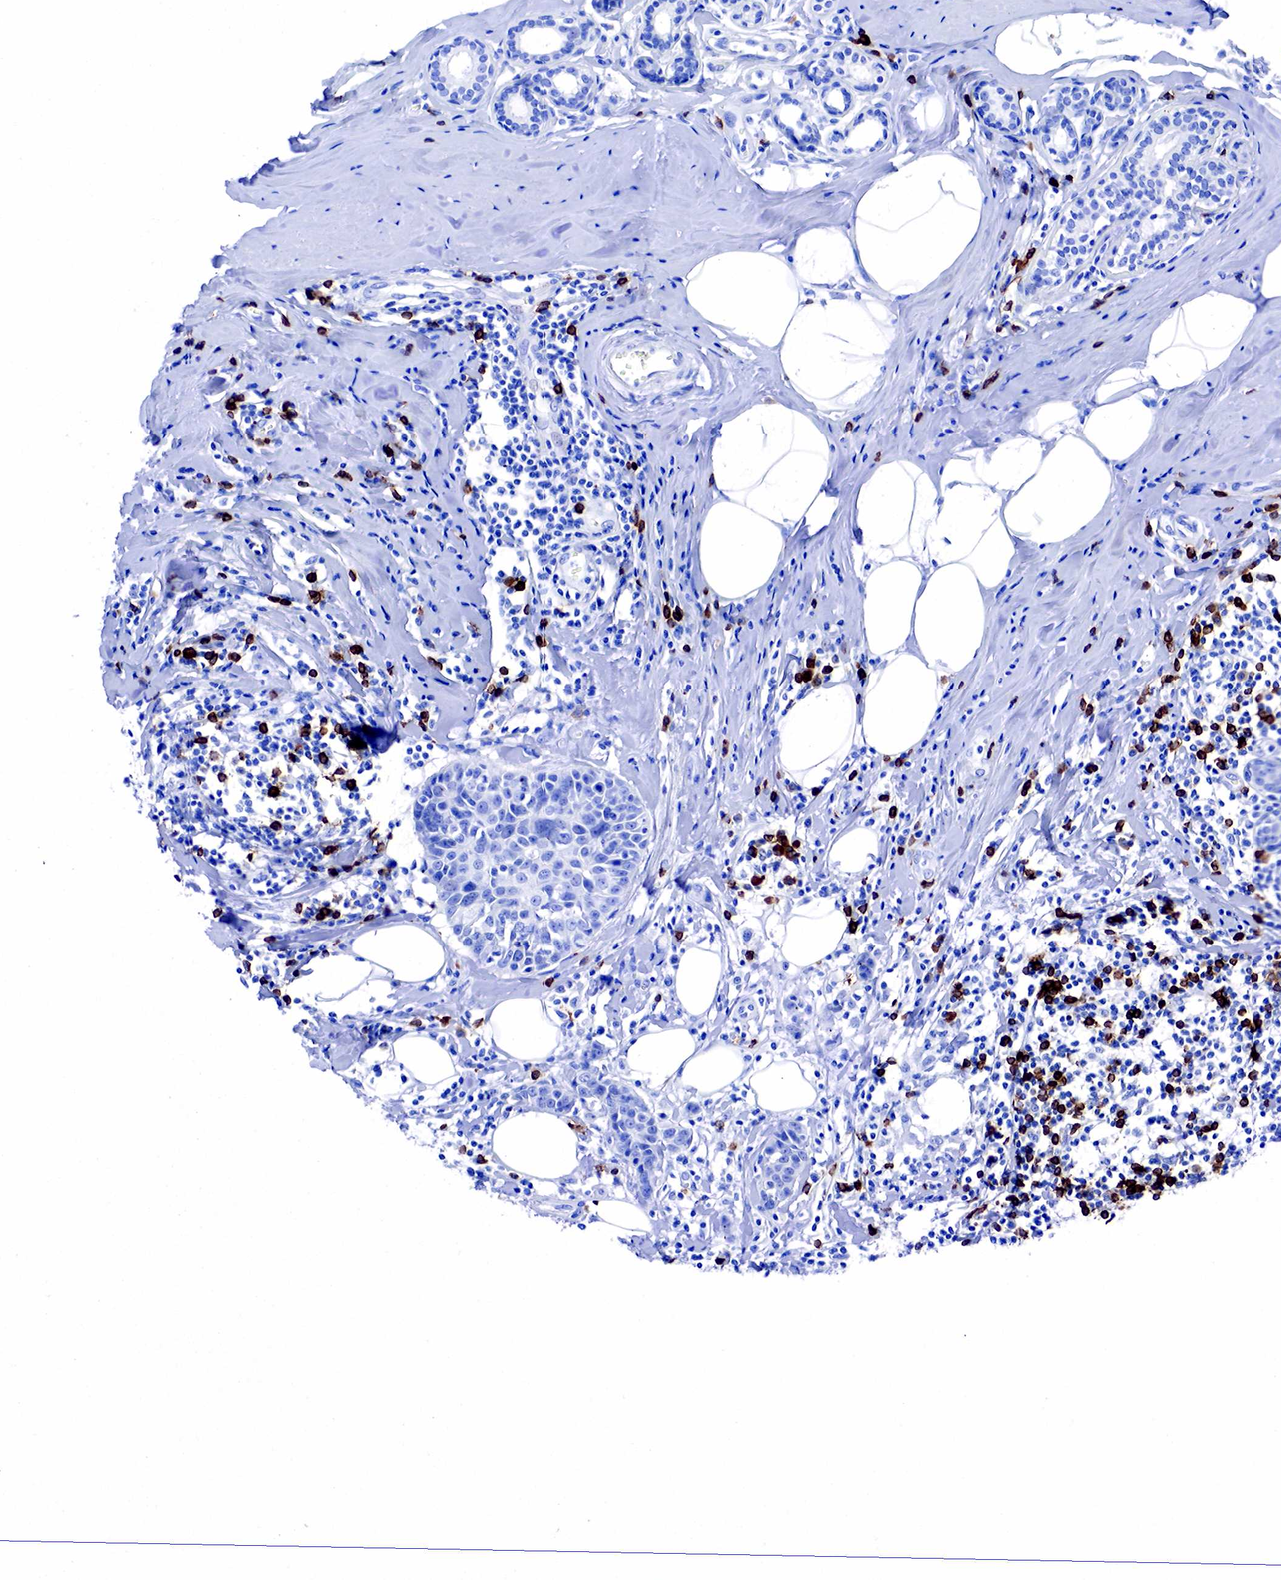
{"staining": {"intensity": "negative", "quantity": "none", "location": "none"}, "tissue": "breast cancer", "cell_type": "Tumor cells", "image_type": "cancer", "snomed": [{"axis": "morphology", "description": "Duct carcinoma"}, {"axis": "topography", "description": "Breast"}], "caption": "The immunohistochemistry image has no significant expression in tumor cells of breast cancer tissue.", "gene": "CD79A", "patient": {"sex": "female", "age": 55}}